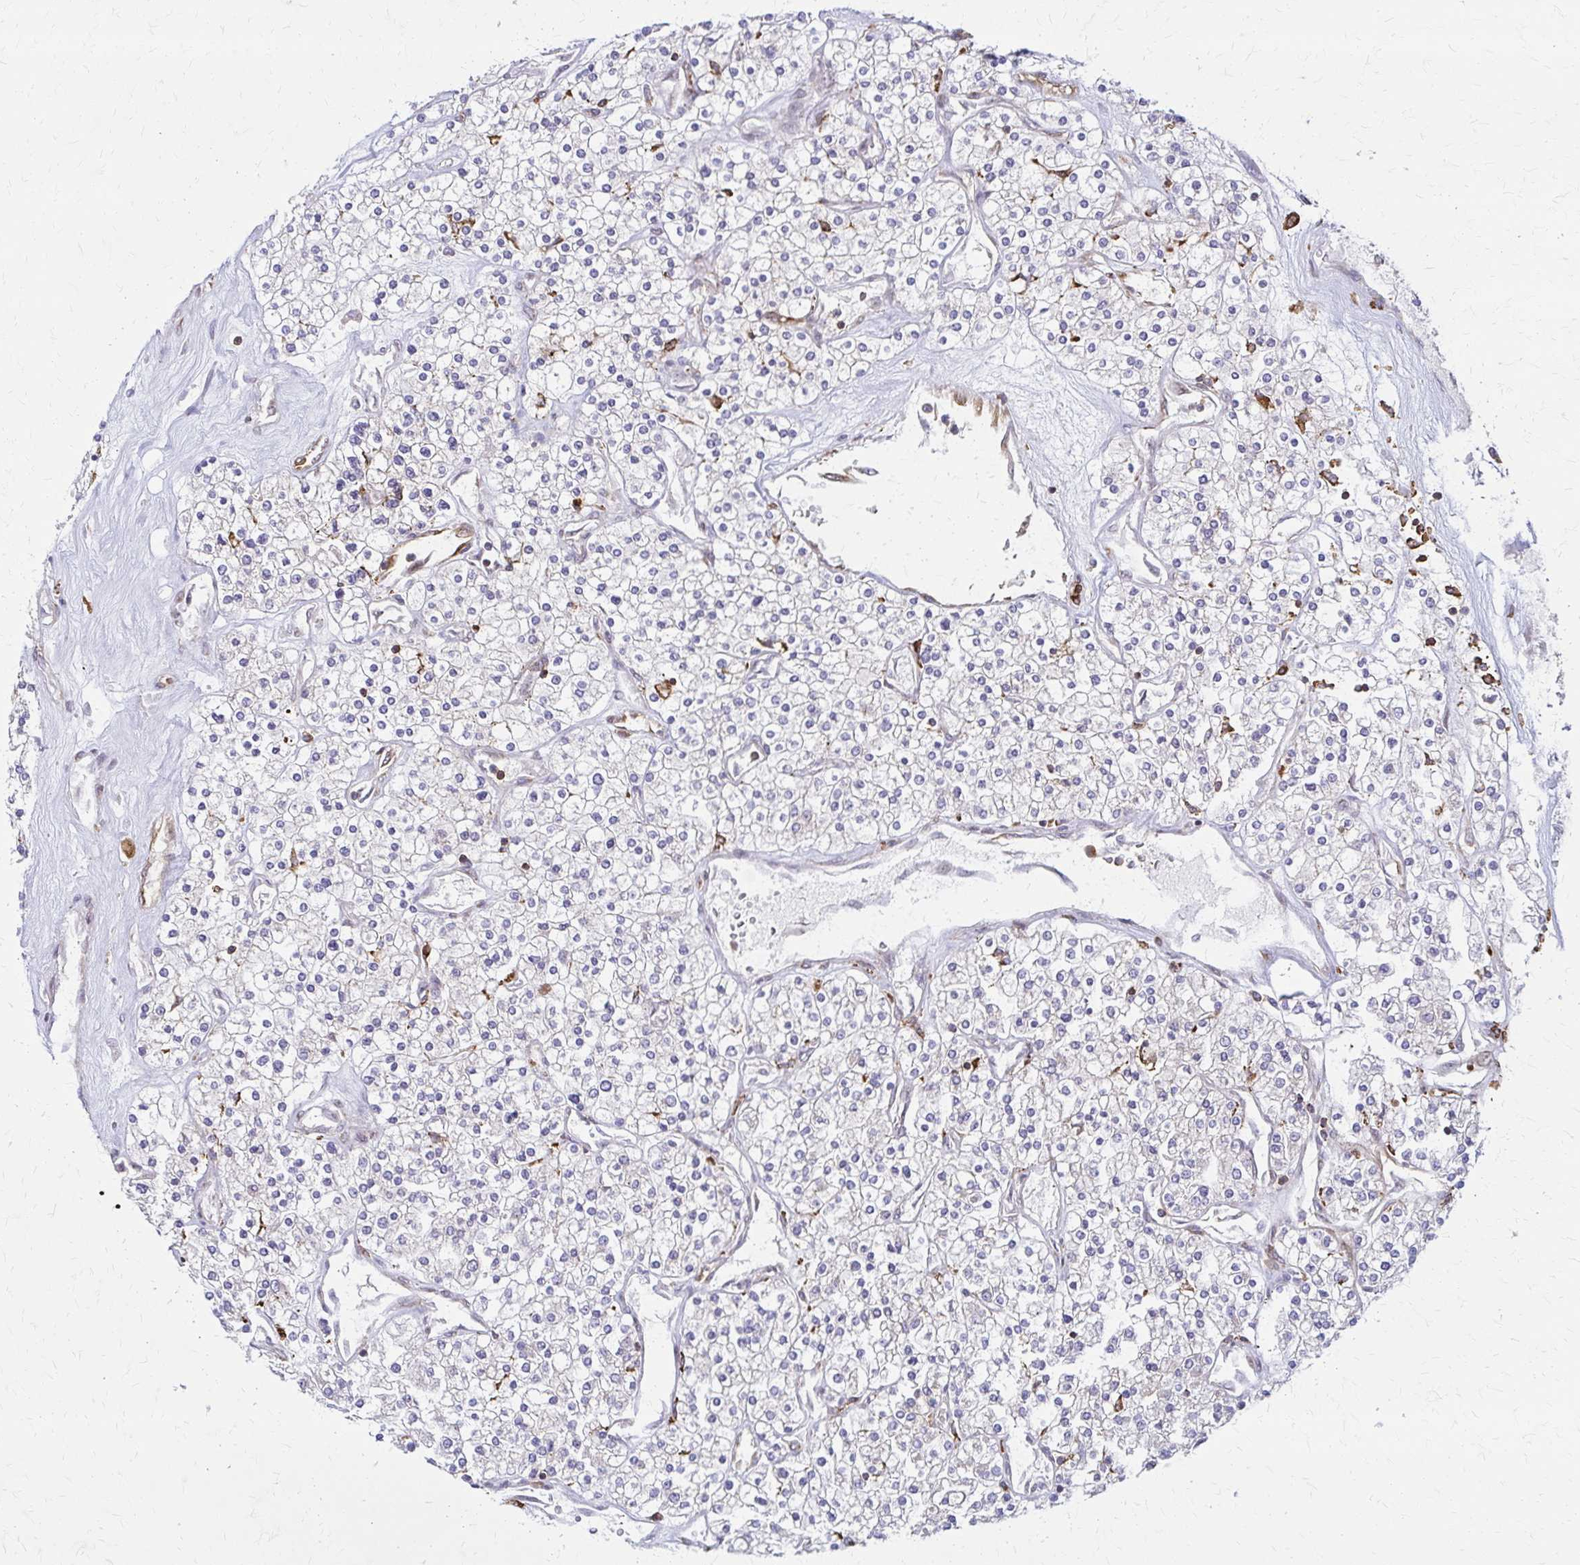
{"staining": {"intensity": "negative", "quantity": "none", "location": "none"}, "tissue": "renal cancer", "cell_type": "Tumor cells", "image_type": "cancer", "snomed": [{"axis": "morphology", "description": "Adenocarcinoma, NOS"}, {"axis": "topography", "description": "Kidney"}], "caption": "Tumor cells are negative for brown protein staining in renal cancer (adenocarcinoma).", "gene": "WASF2", "patient": {"sex": "male", "age": 80}}